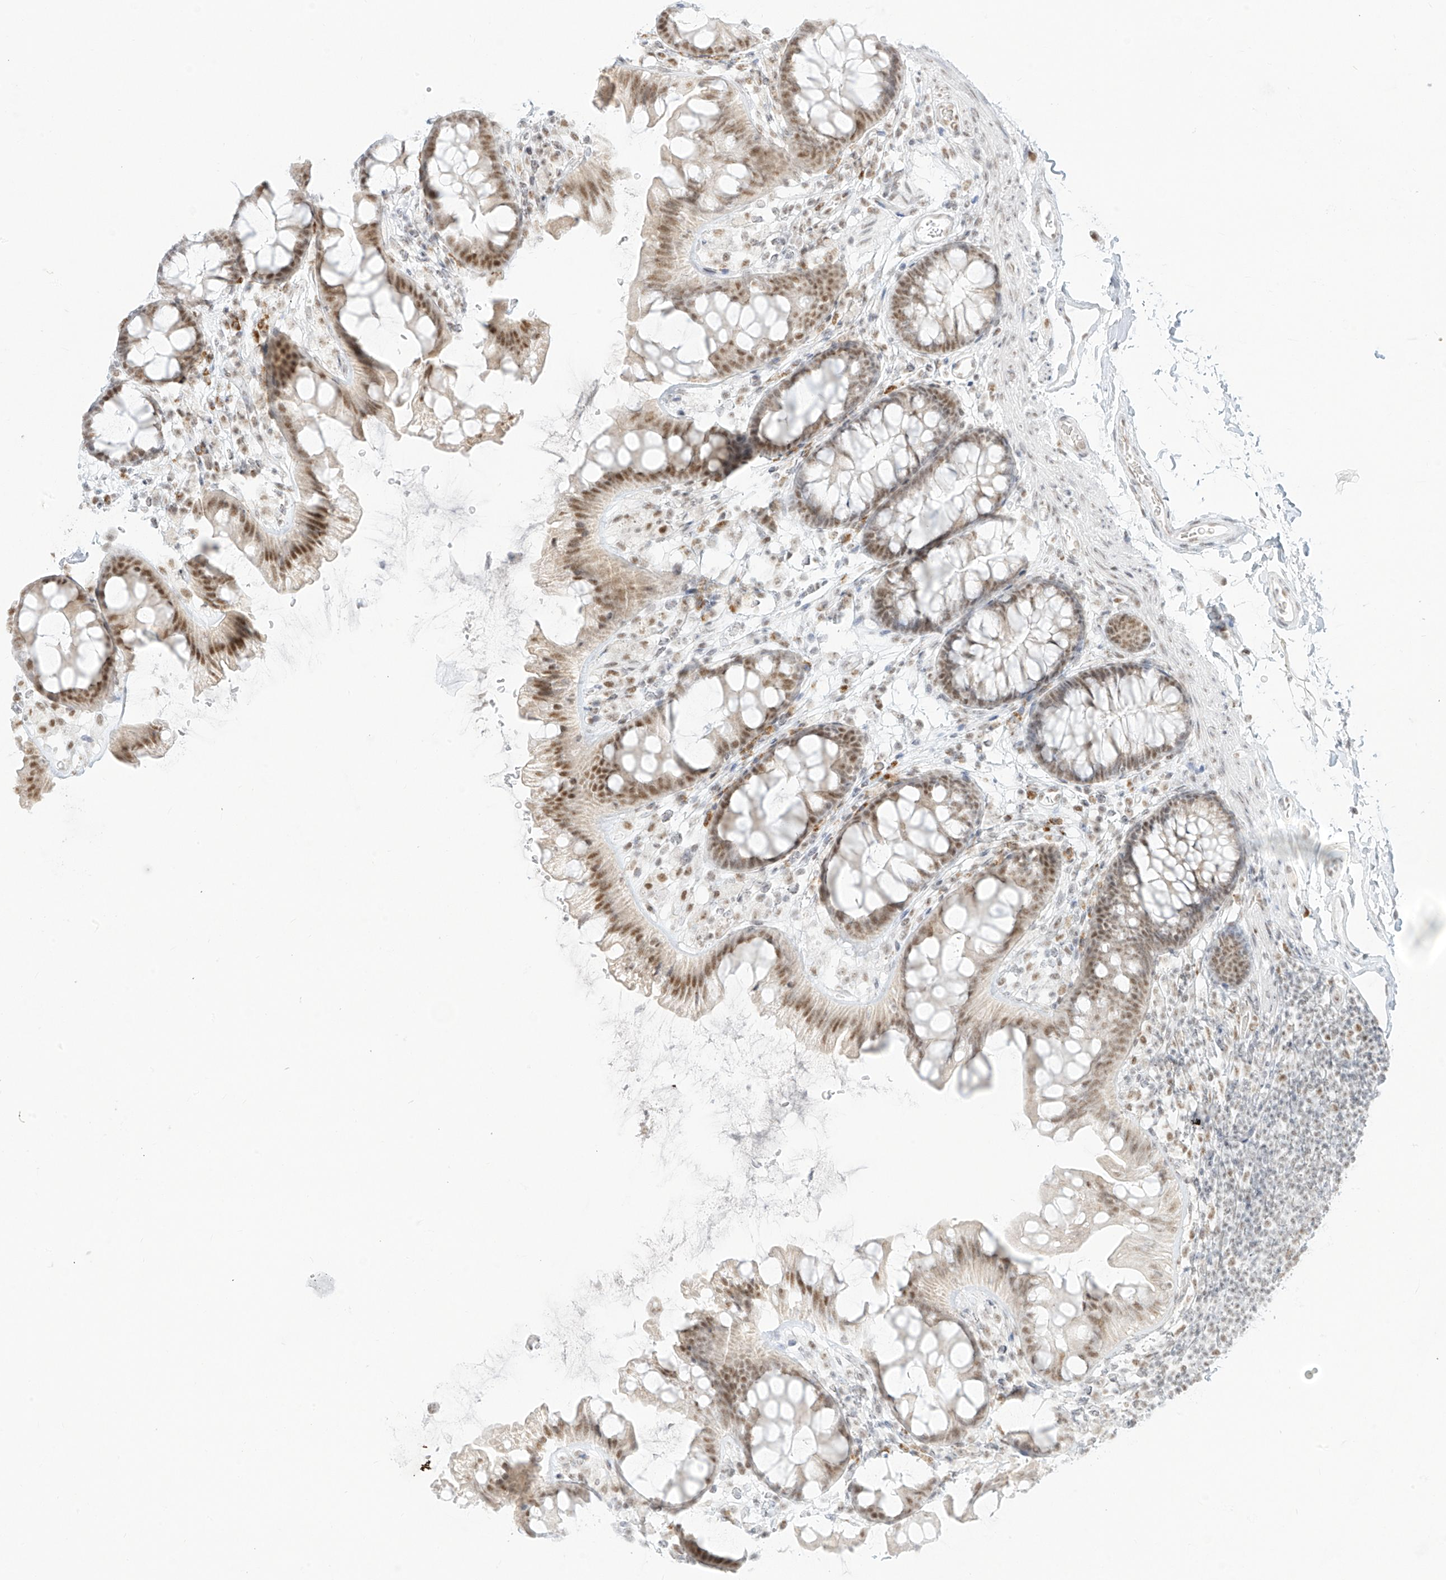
{"staining": {"intensity": "moderate", "quantity": "25%-75%", "location": "nuclear"}, "tissue": "colon", "cell_type": "Endothelial cells", "image_type": "normal", "snomed": [{"axis": "morphology", "description": "Normal tissue, NOS"}, {"axis": "topography", "description": "Colon"}], "caption": "High-power microscopy captured an immunohistochemistry micrograph of benign colon, revealing moderate nuclear expression in approximately 25%-75% of endothelial cells.", "gene": "SUPT5H", "patient": {"sex": "female", "age": 62}}